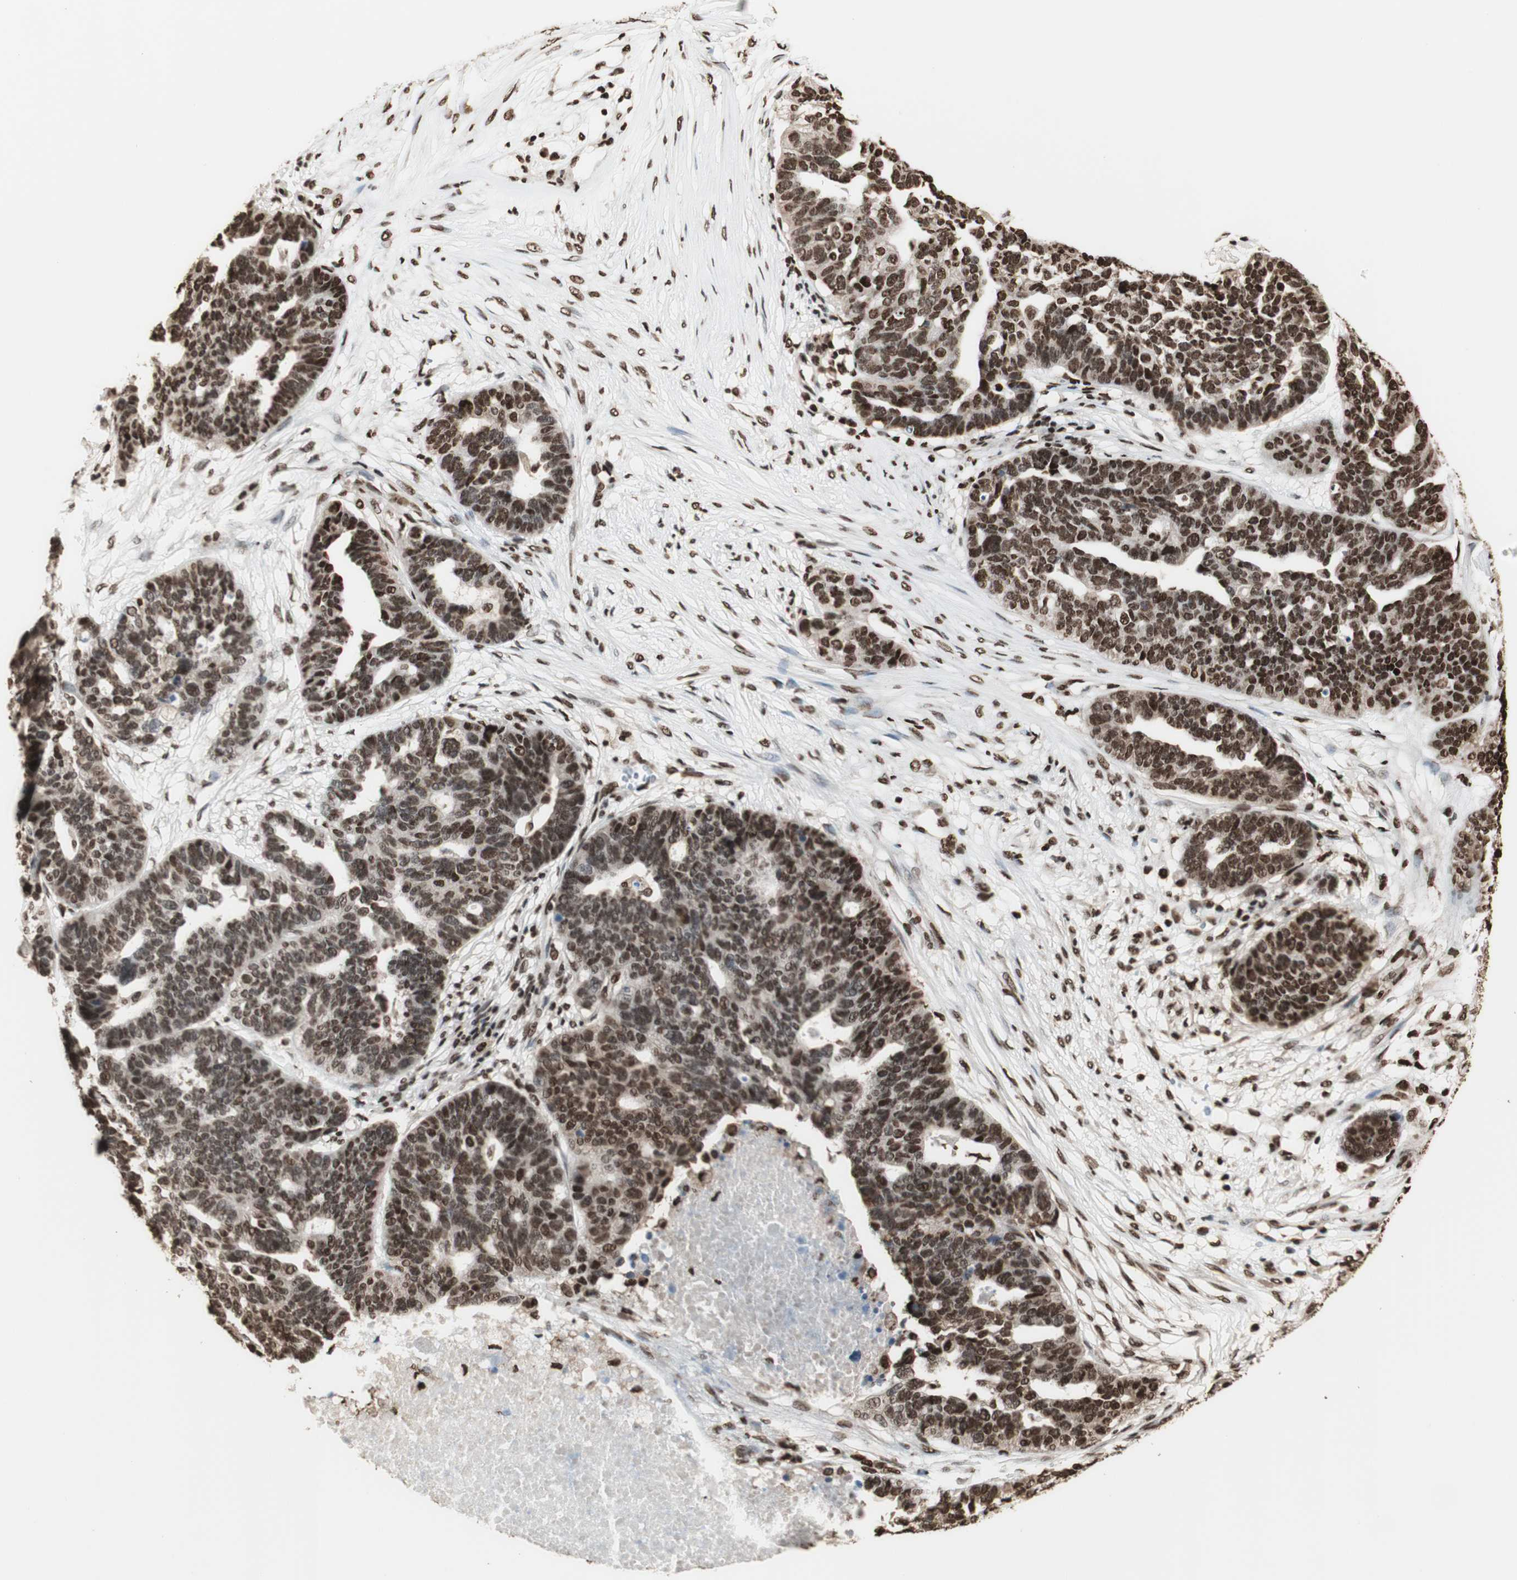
{"staining": {"intensity": "moderate", "quantity": ">75%", "location": "nuclear"}, "tissue": "ovarian cancer", "cell_type": "Tumor cells", "image_type": "cancer", "snomed": [{"axis": "morphology", "description": "Cystadenocarcinoma, serous, NOS"}, {"axis": "topography", "description": "Ovary"}], "caption": "A histopathology image showing moderate nuclear staining in approximately >75% of tumor cells in ovarian cancer (serous cystadenocarcinoma), as visualized by brown immunohistochemical staining.", "gene": "HNRNPA2B1", "patient": {"sex": "female", "age": 59}}